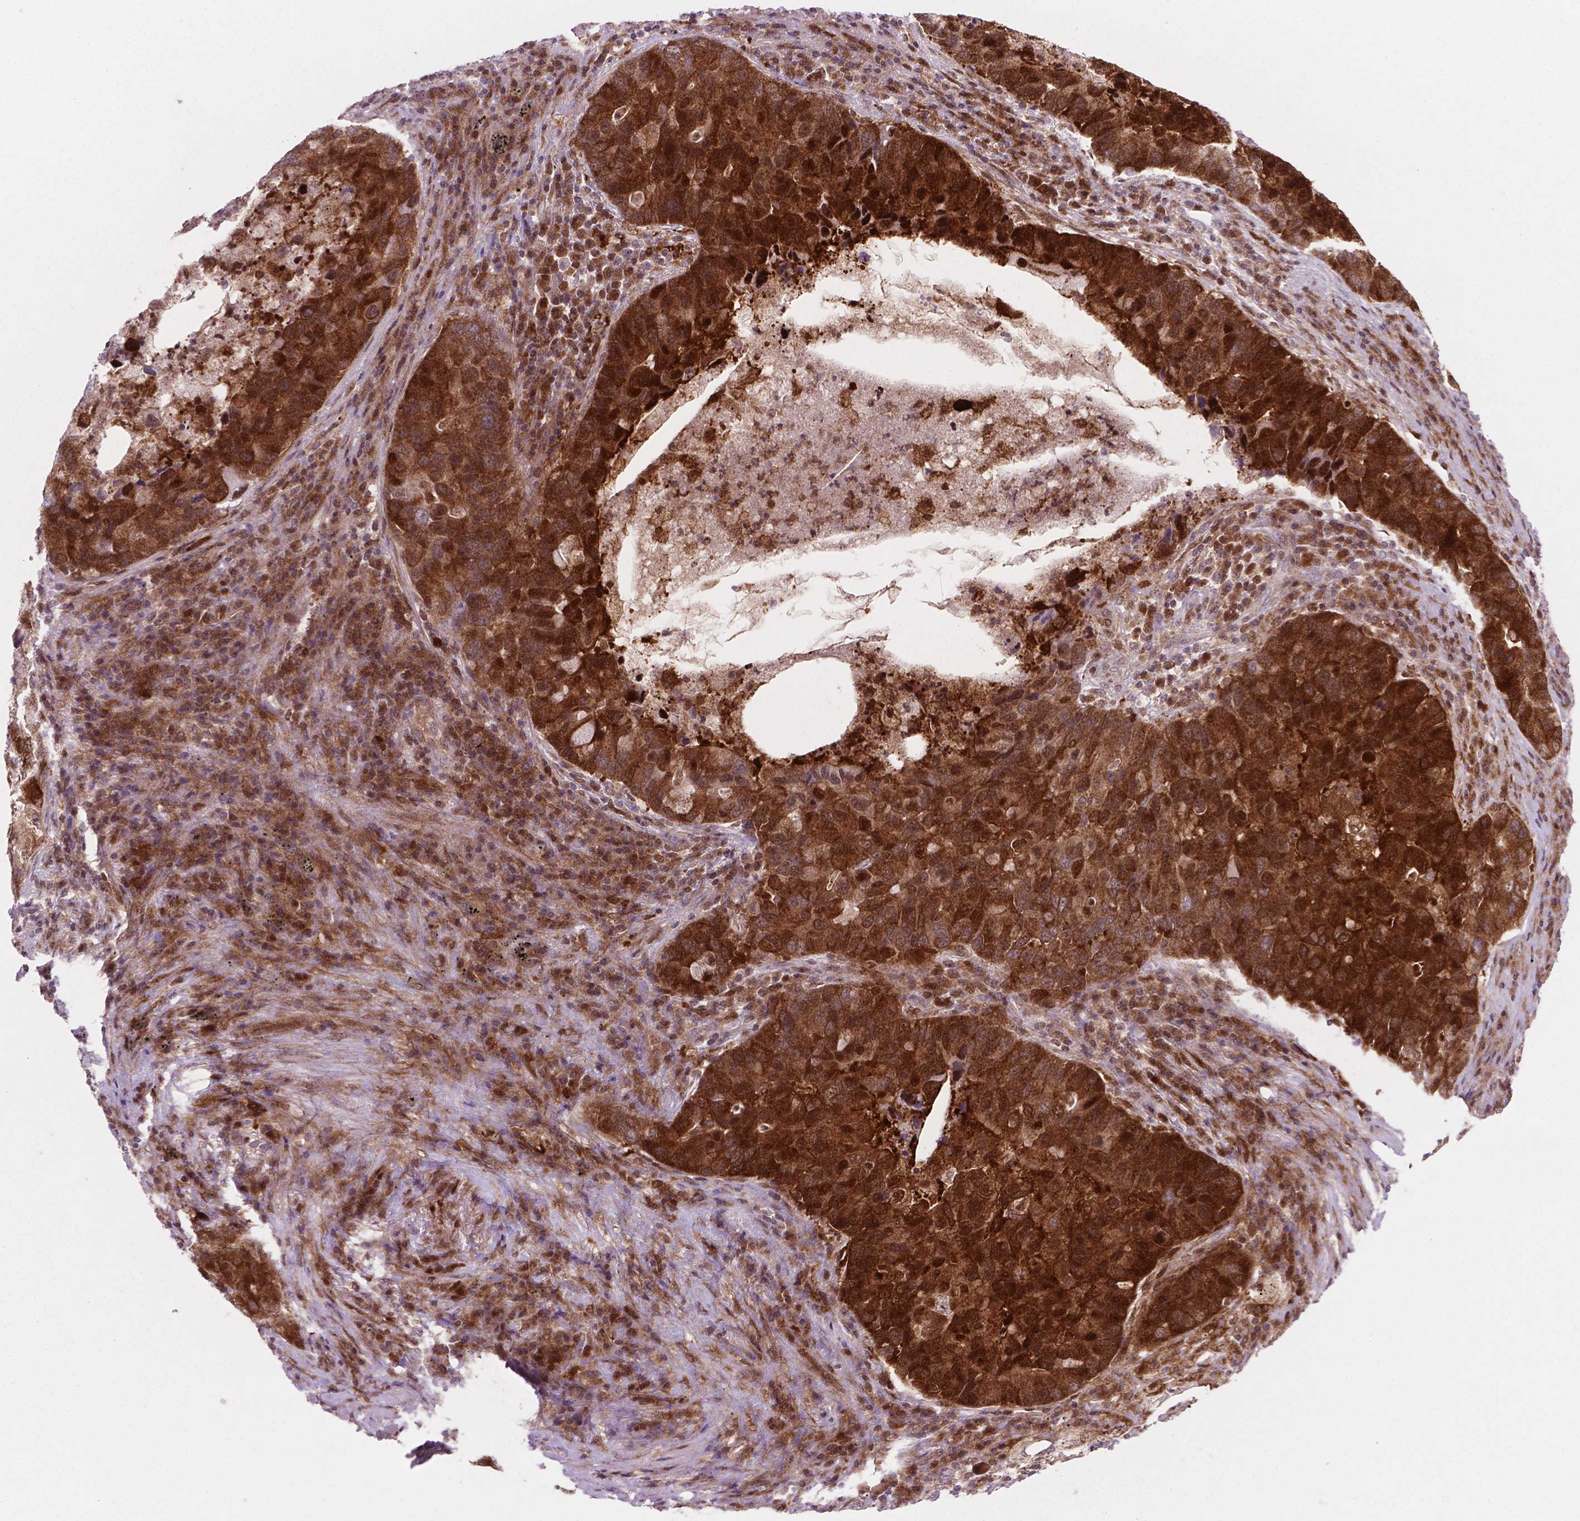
{"staining": {"intensity": "strong", "quantity": ">75%", "location": "cytoplasmic/membranous"}, "tissue": "lung cancer", "cell_type": "Tumor cells", "image_type": "cancer", "snomed": [{"axis": "morphology", "description": "Adenocarcinoma, NOS"}, {"axis": "morphology", "description": "Adenocarcinoma, metastatic, NOS"}, {"axis": "topography", "description": "Lymph node"}, {"axis": "topography", "description": "Lung"}], "caption": "Lung cancer (adenocarcinoma) stained with DAB IHC exhibits high levels of strong cytoplasmic/membranous expression in about >75% of tumor cells.", "gene": "LDHA", "patient": {"sex": "female", "age": 54}}